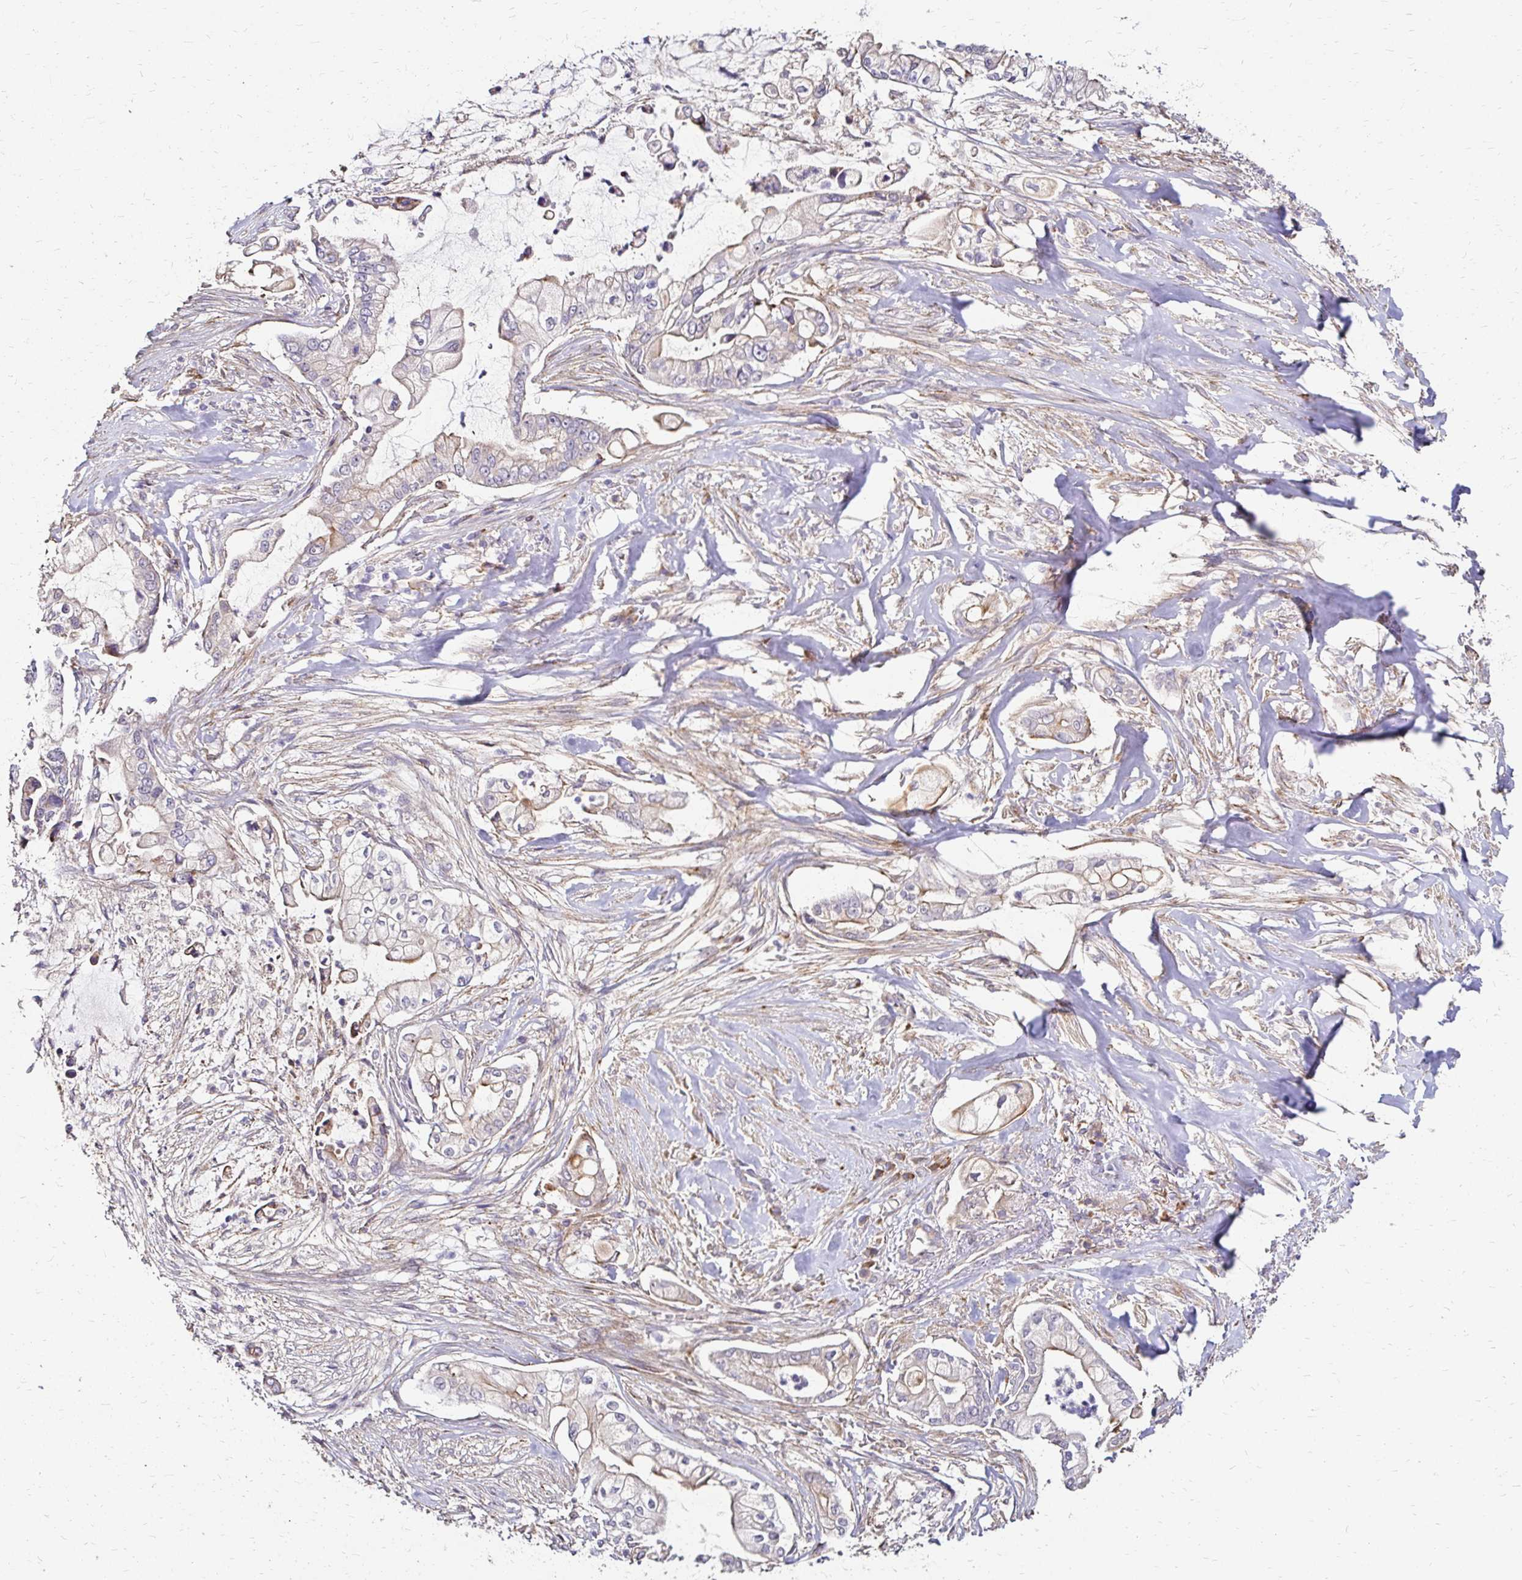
{"staining": {"intensity": "weak", "quantity": "<25%", "location": "cytoplasmic/membranous"}, "tissue": "pancreatic cancer", "cell_type": "Tumor cells", "image_type": "cancer", "snomed": [{"axis": "morphology", "description": "Adenocarcinoma, NOS"}, {"axis": "topography", "description": "Pancreas"}], "caption": "Histopathology image shows no protein staining in tumor cells of pancreatic adenocarcinoma tissue.", "gene": "PRIMA1", "patient": {"sex": "female", "age": 69}}